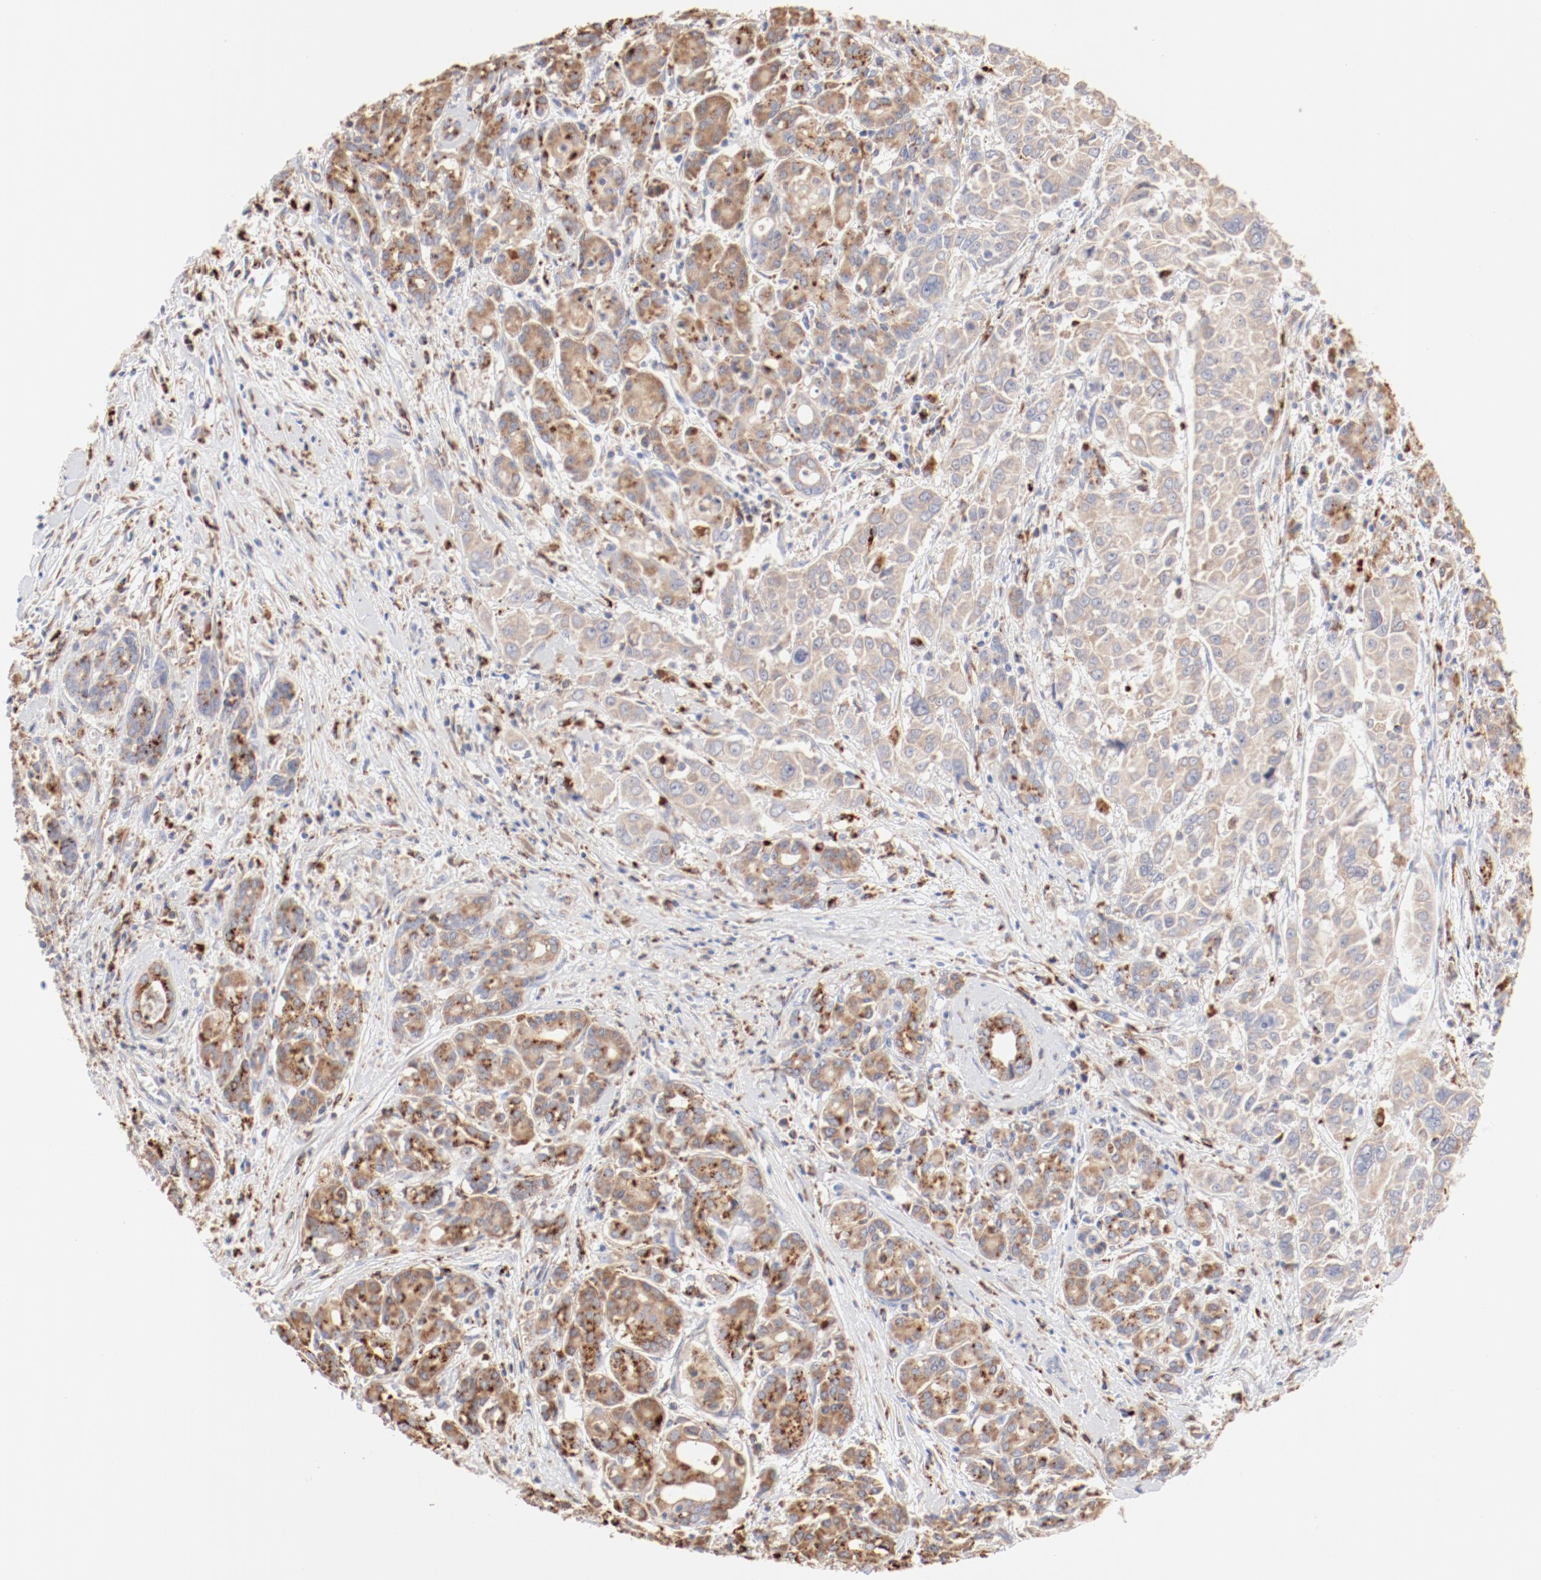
{"staining": {"intensity": "weak", "quantity": ">75%", "location": "cytoplasmic/membranous"}, "tissue": "pancreatic cancer", "cell_type": "Tumor cells", "image_type": "cancer", "snomed": [{"axis": "morphology", "description": "Adenocarcinoma, NOS"}, {"axis": "topography", "description": "Pancreas"}], "caption": "Immunohistochemical staining of human pancreatic adenocarcinoma reveals low levels of weak cytoplasmic/membranous expression in approximately >75% of tumor cells. (Stains: DAB in brown, nuclei in blue, Microscopy: brightfield microscopy at high magnification).", "gene": "CTSH", "patient": {"sex": "female", "age": 52}}